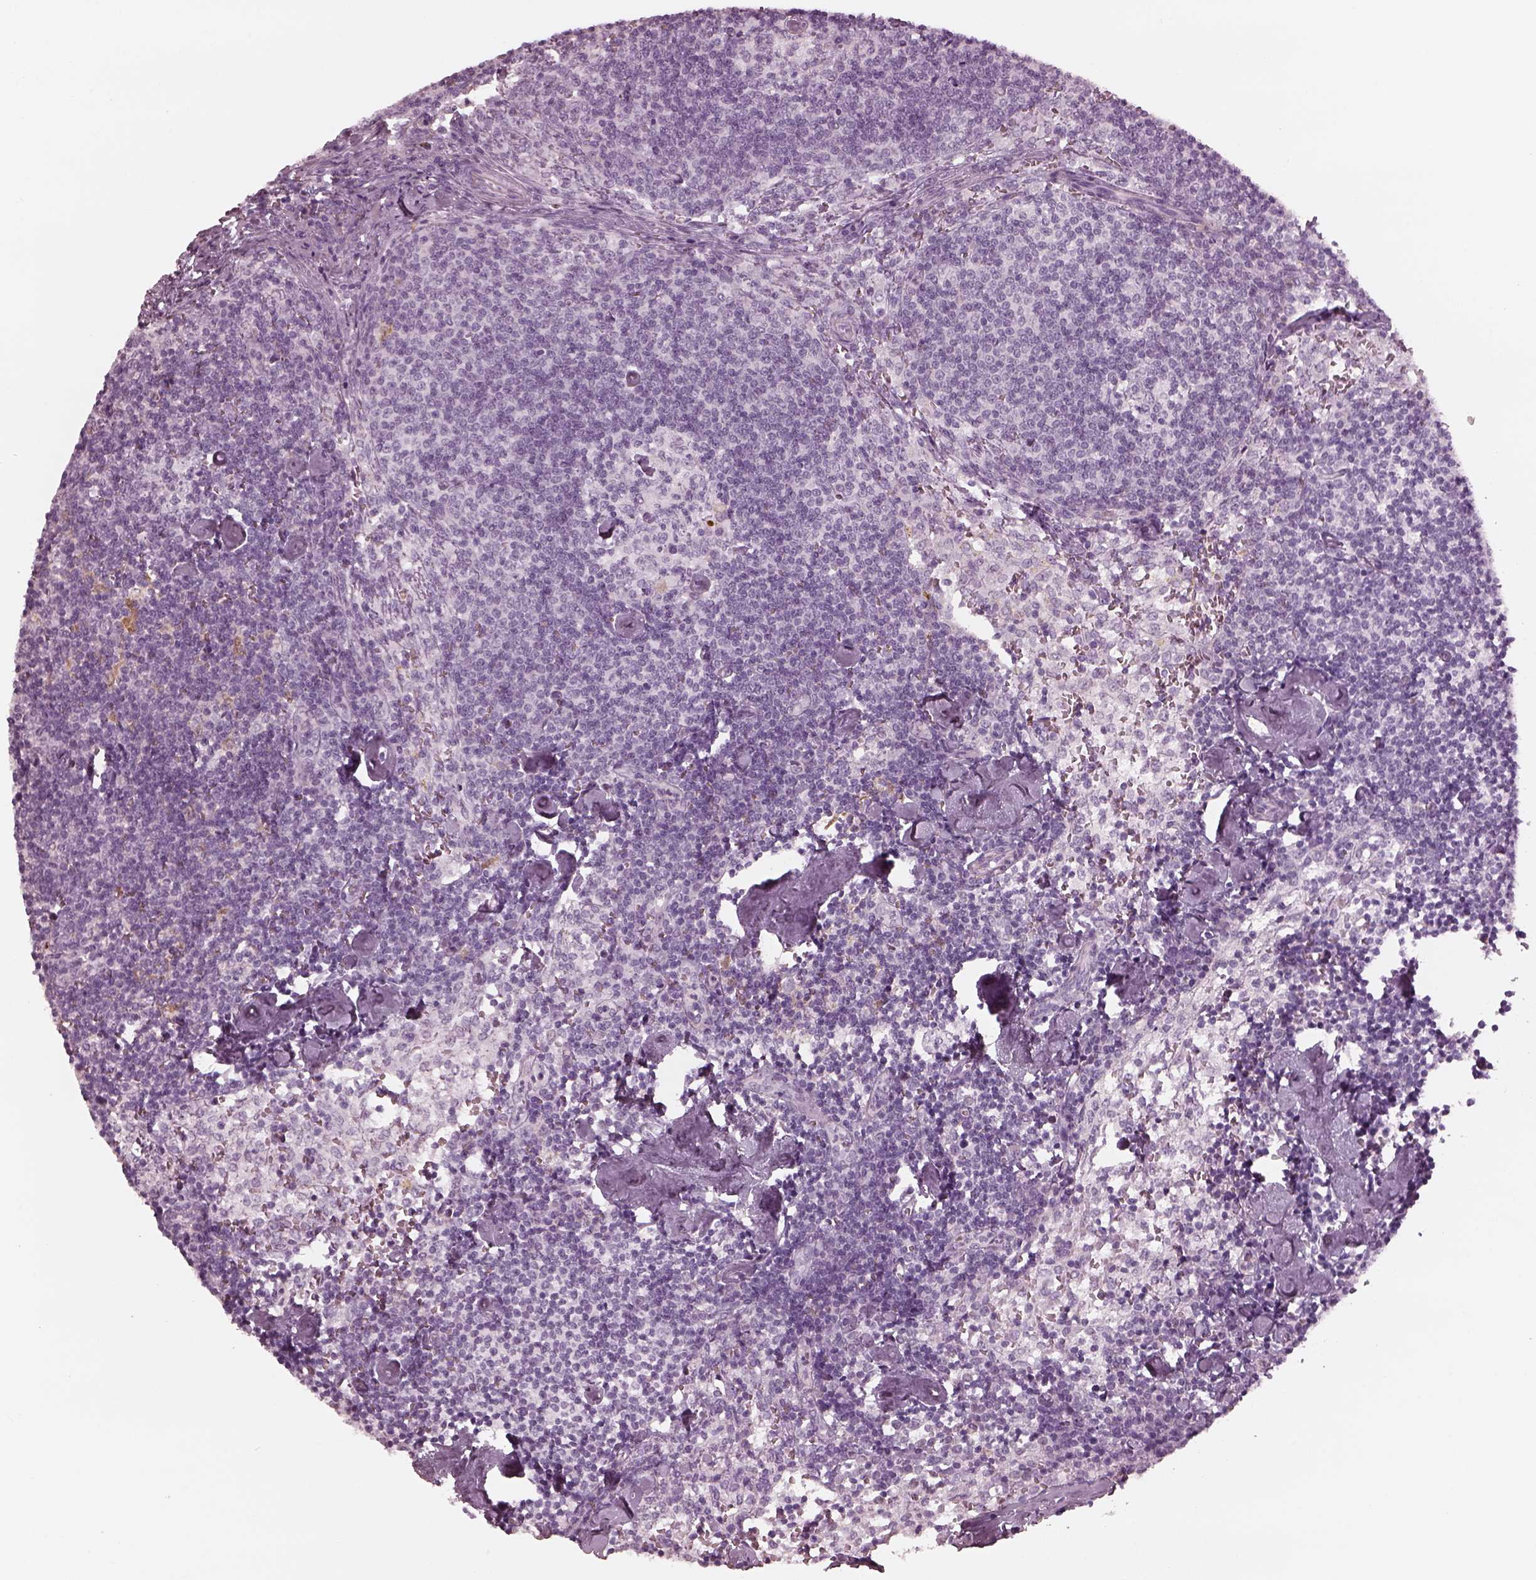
{"staining": {"intensity": "negative", "quantity": "none", "location": "none"}, "tissue": "lymph node", "cell_type": "Germinal center cells", "image_type": "normal", "snomed": [{"axis": "morphology", "description": "Normal tissue, NOS"}, {"axis": "topography", "description": "Lymph node"}], "caption": "A high-resolution micrograph shows immunohistochemistry (IHC) staining of normal lymph node, which shows no significant positivity in germinal center cells.", "gene": "C2orf81", "patient": {"sex": "female", "age": 50}}